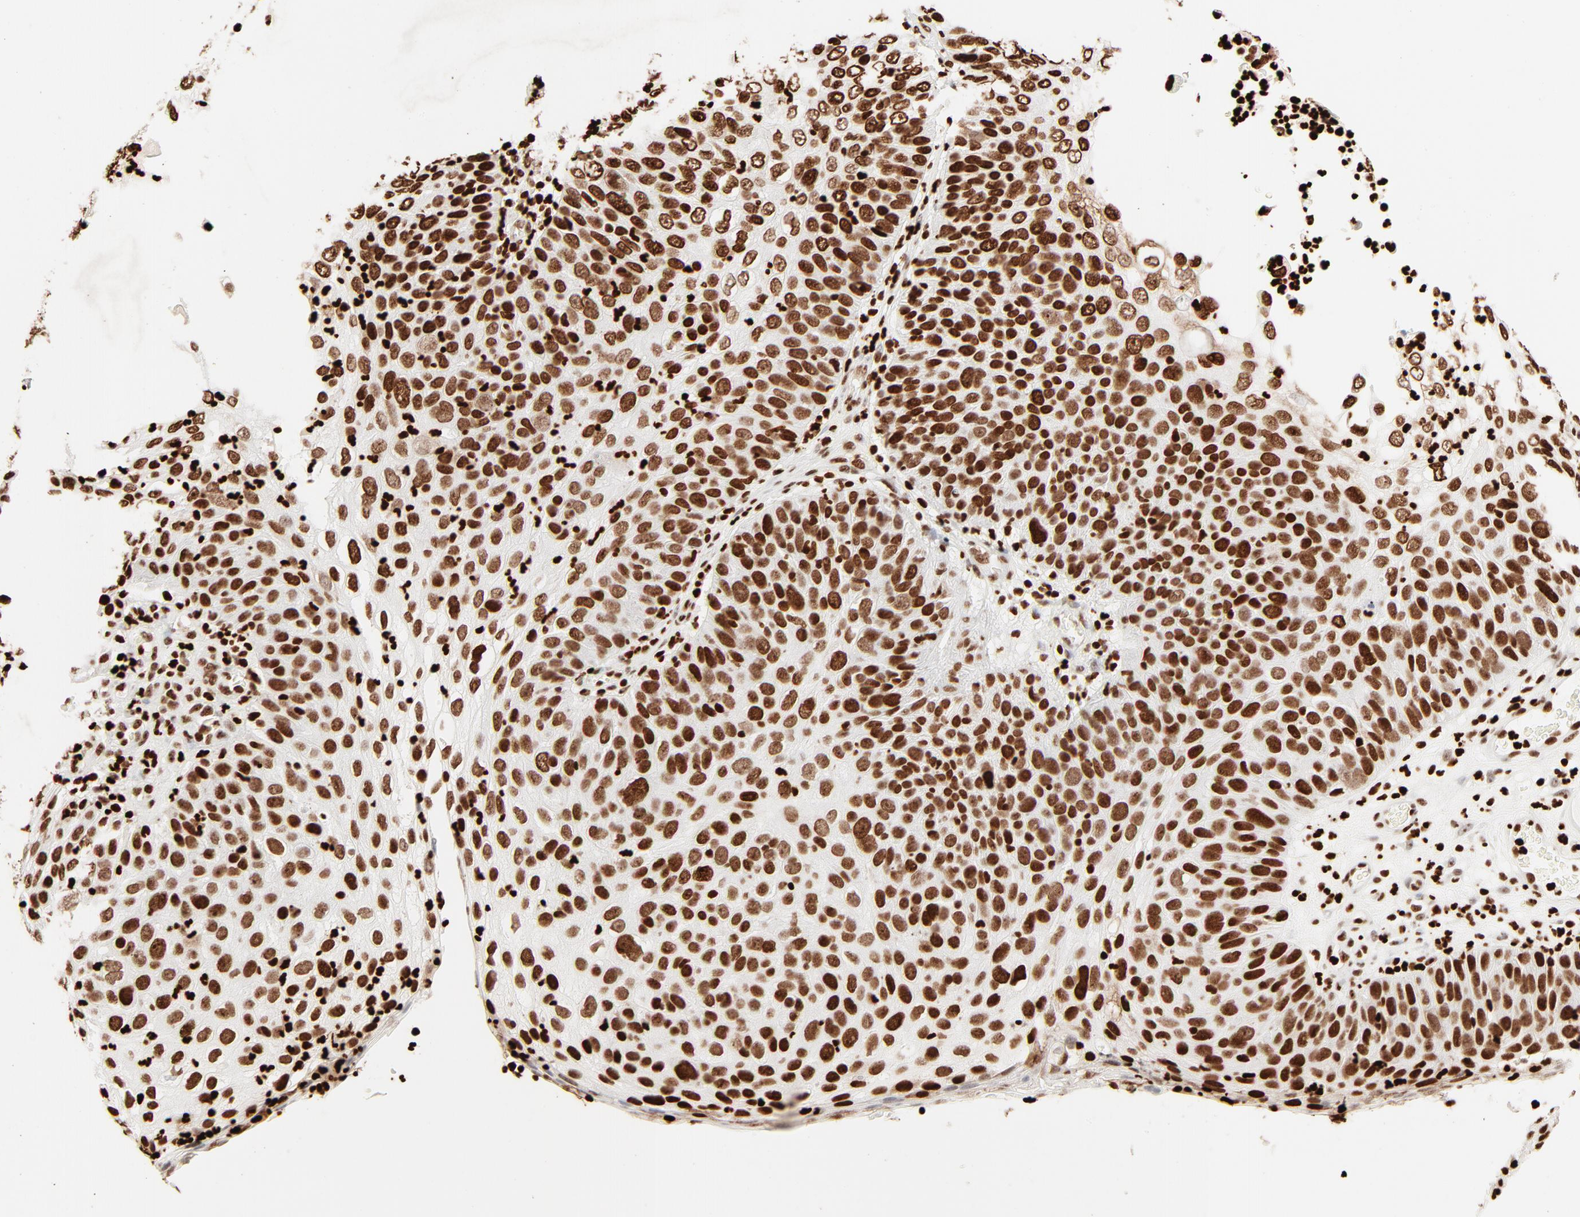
{"staining": {"intensity": "strong", "quantity": ">75%", "location": "nuclear"}, "tissue": "skin cancer", "cell_type": "Tumor cells", "image_type": "cancer", "snomed": [{"axis": "morphology", "description": "Squamous cell carcinoma, NOS"}, {"axis": "topography", "description": "Skin"}], "caption": "Brown immunohistochemical staining in human skin cancer (squamous cell carcinoma) reveals strong nuclear positivity in approximately >75% of tumor cells.", "gene": "HMGB2", "patient": {"sex": "male", "age": 87}}